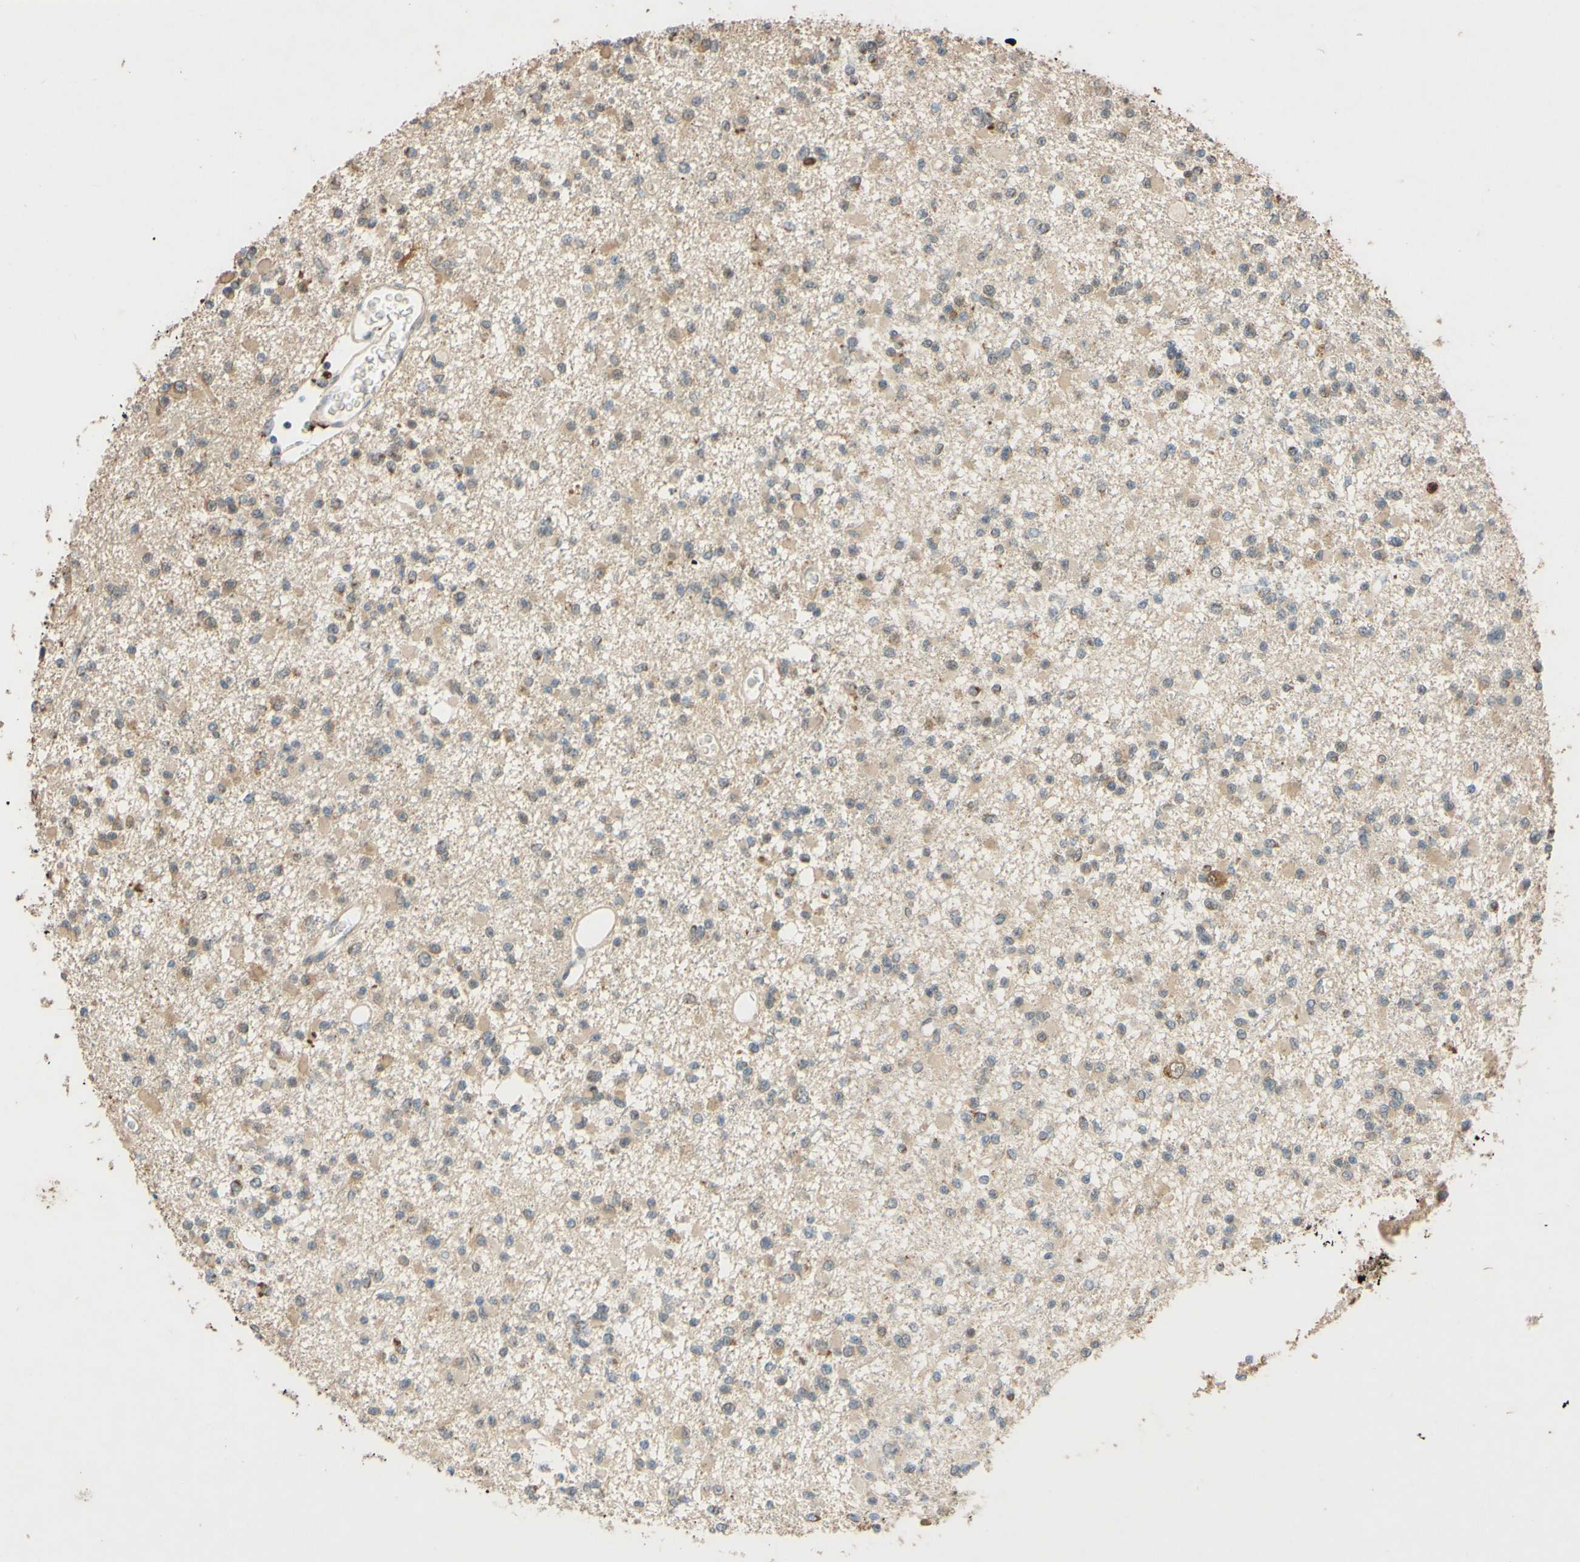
{"staining": {"intensity": "weak", "quantity": ">75%", "location": "cytoplasmic/membranous"}, "tissue": "glioma", "cell_type": "Tumor cells", "image_type": "cancer", "snomed": [{"axis": "morphology", "description": "Glioma, malignant, Low grade"}, {"axis": "topography", "description": "Brain"}], "caption": "Immunohistochemical staining of malignant glioma (low-grade) exhibits low levels of weak cytoplasmic/membranous expression in about >75% of tumor cells. (DAB (3,3'-diaminobenzidine) IHC, brown staining for protein, blue staining for nuclei).", "gene": "GATA1", "patient": {"sex": "female", "age": 22}}